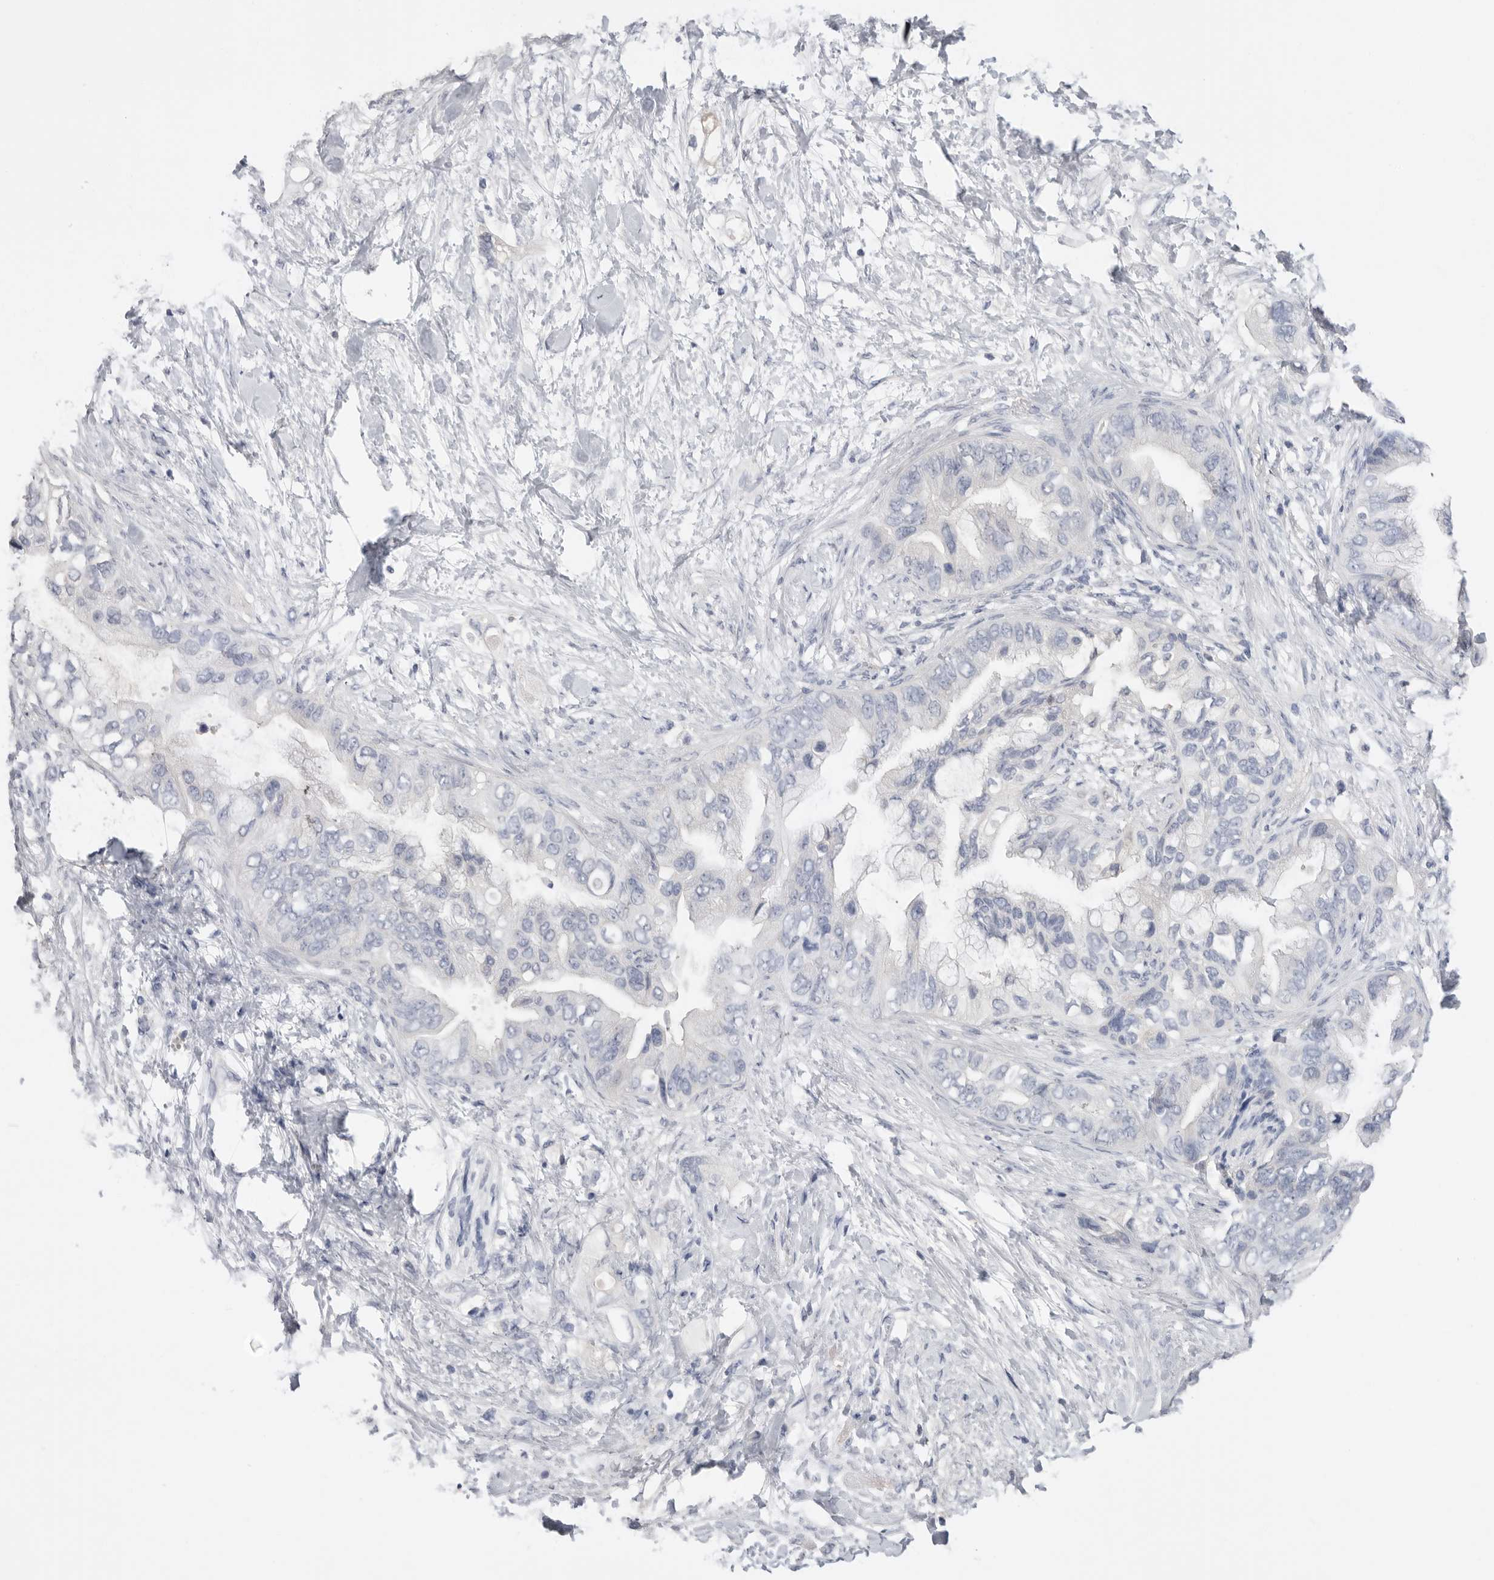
{"staining": {"intensity": "negative", "quantity": "none", "location": "none"}, "tissue": "pancreatic cancer", "cell_type": "Tumor cells", "image_type": "cancer", "snomed": [{"axis": "morphology", "description": "Adenocarcinoma, NOS"}, {"axis": "topography", "description": "Pancreas"}], "caption": "Tumor cells show no significant staining in pancreatic adenocarcinoma. (DAB immunohistochemistry (IHC) with hematoxylin counter stain).", "gene": "APOA2", "patient": {"sex": "female", "age": 56}}